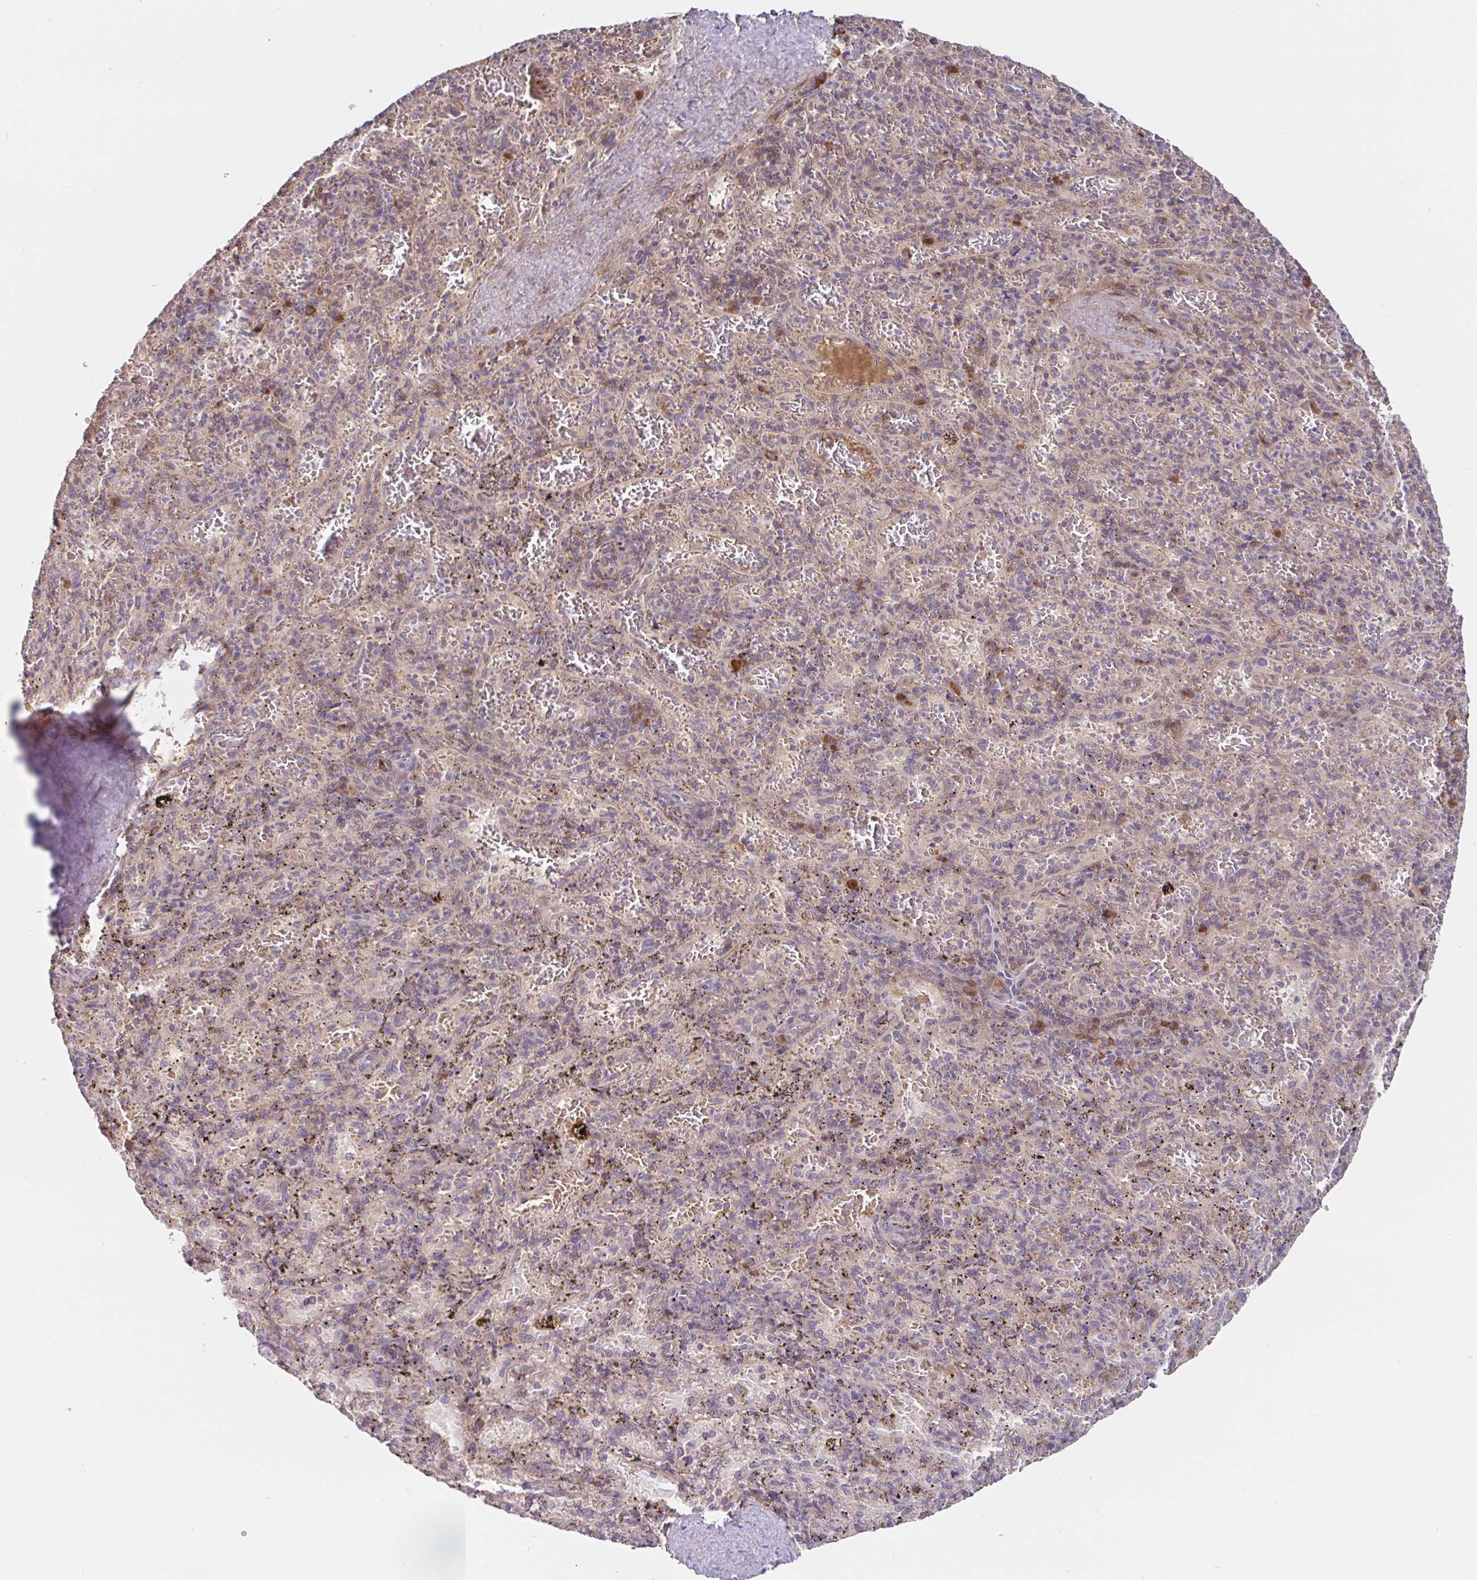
{"staining": {"intensity": "negative", "quantity": "none", "location": "none"}, "tissue": "spleen", "cell_type": "Cells in red pulp", "image_type": "normal", "snomed": [{"axis": "morphology", "description": "Normal tissue, NOS"}, {"axis": "topography", "description": "Spleen"}], "caption": "Immunohistochemistry histopathology image of benign human spleen stained for a protein (brown), which demonstrates no expression in cells in red pulp. (Immunohistochemistry, brightfield microscopy, high magnification).", "gene": "LARP1", "patient": {"sex": "male", "age": 57}}